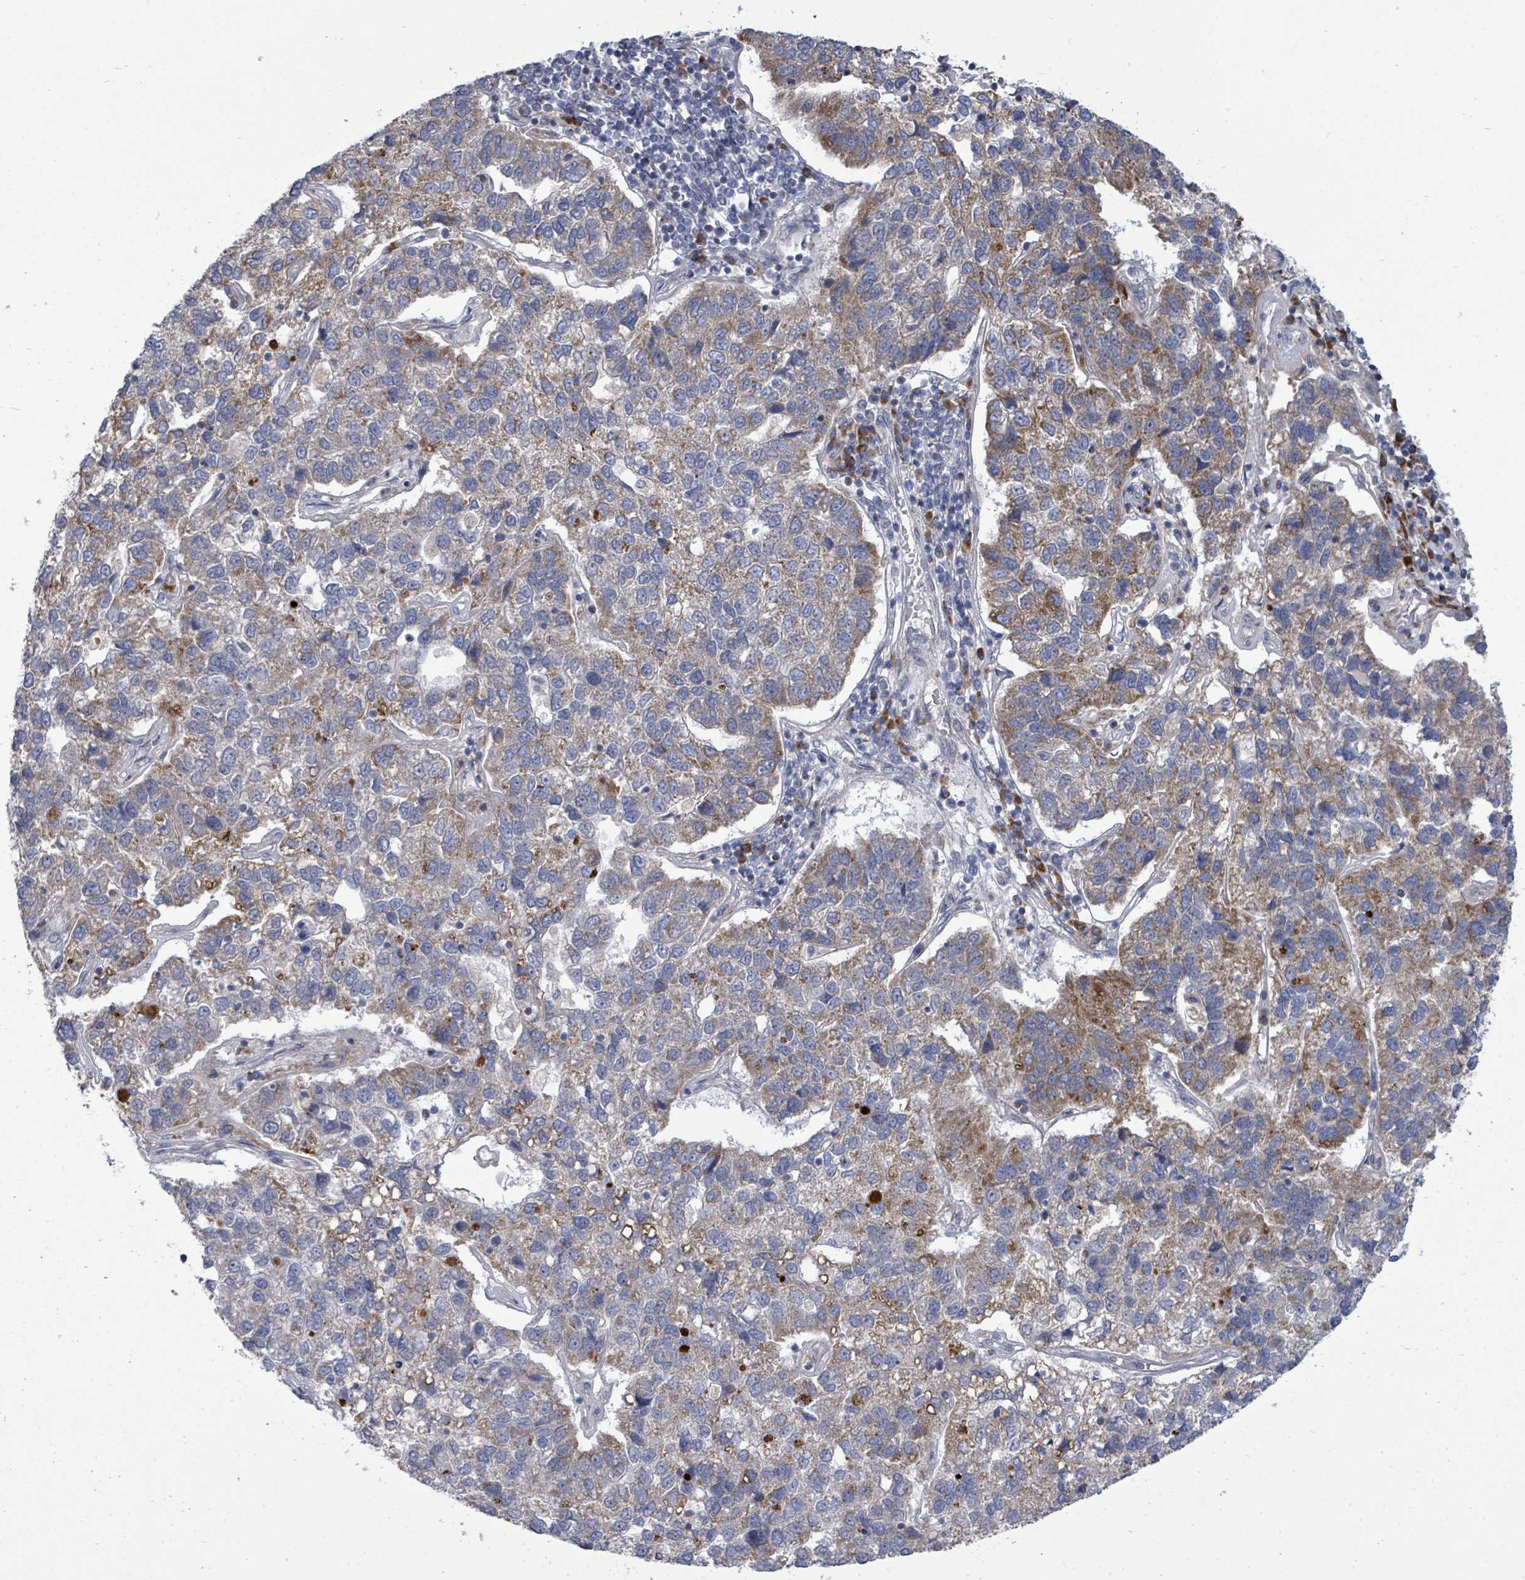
{"staining": {"intensity": "moderate", "quantity": "25%-75%", "location": "cytoplasmic/membranous"}, "tissue": "pancreatic cancer", "cell_type": "Tumor cells", "image_type": "cancer", "snomed": [{"axis": "morphology", "description": "Adenocarcinoma, NOS"}, {"axis": "topography", "description": "Pancreas"}], "caption": "Approximately 25%-75% of tumor cells in human pancreatic adenocarcinoma show moderate cytoplasmic/membranous protein staining as visualized by brown immunohistochemical staining.", "gene": "SAR1A", "patient": {"sex": "female", "age": 61}}